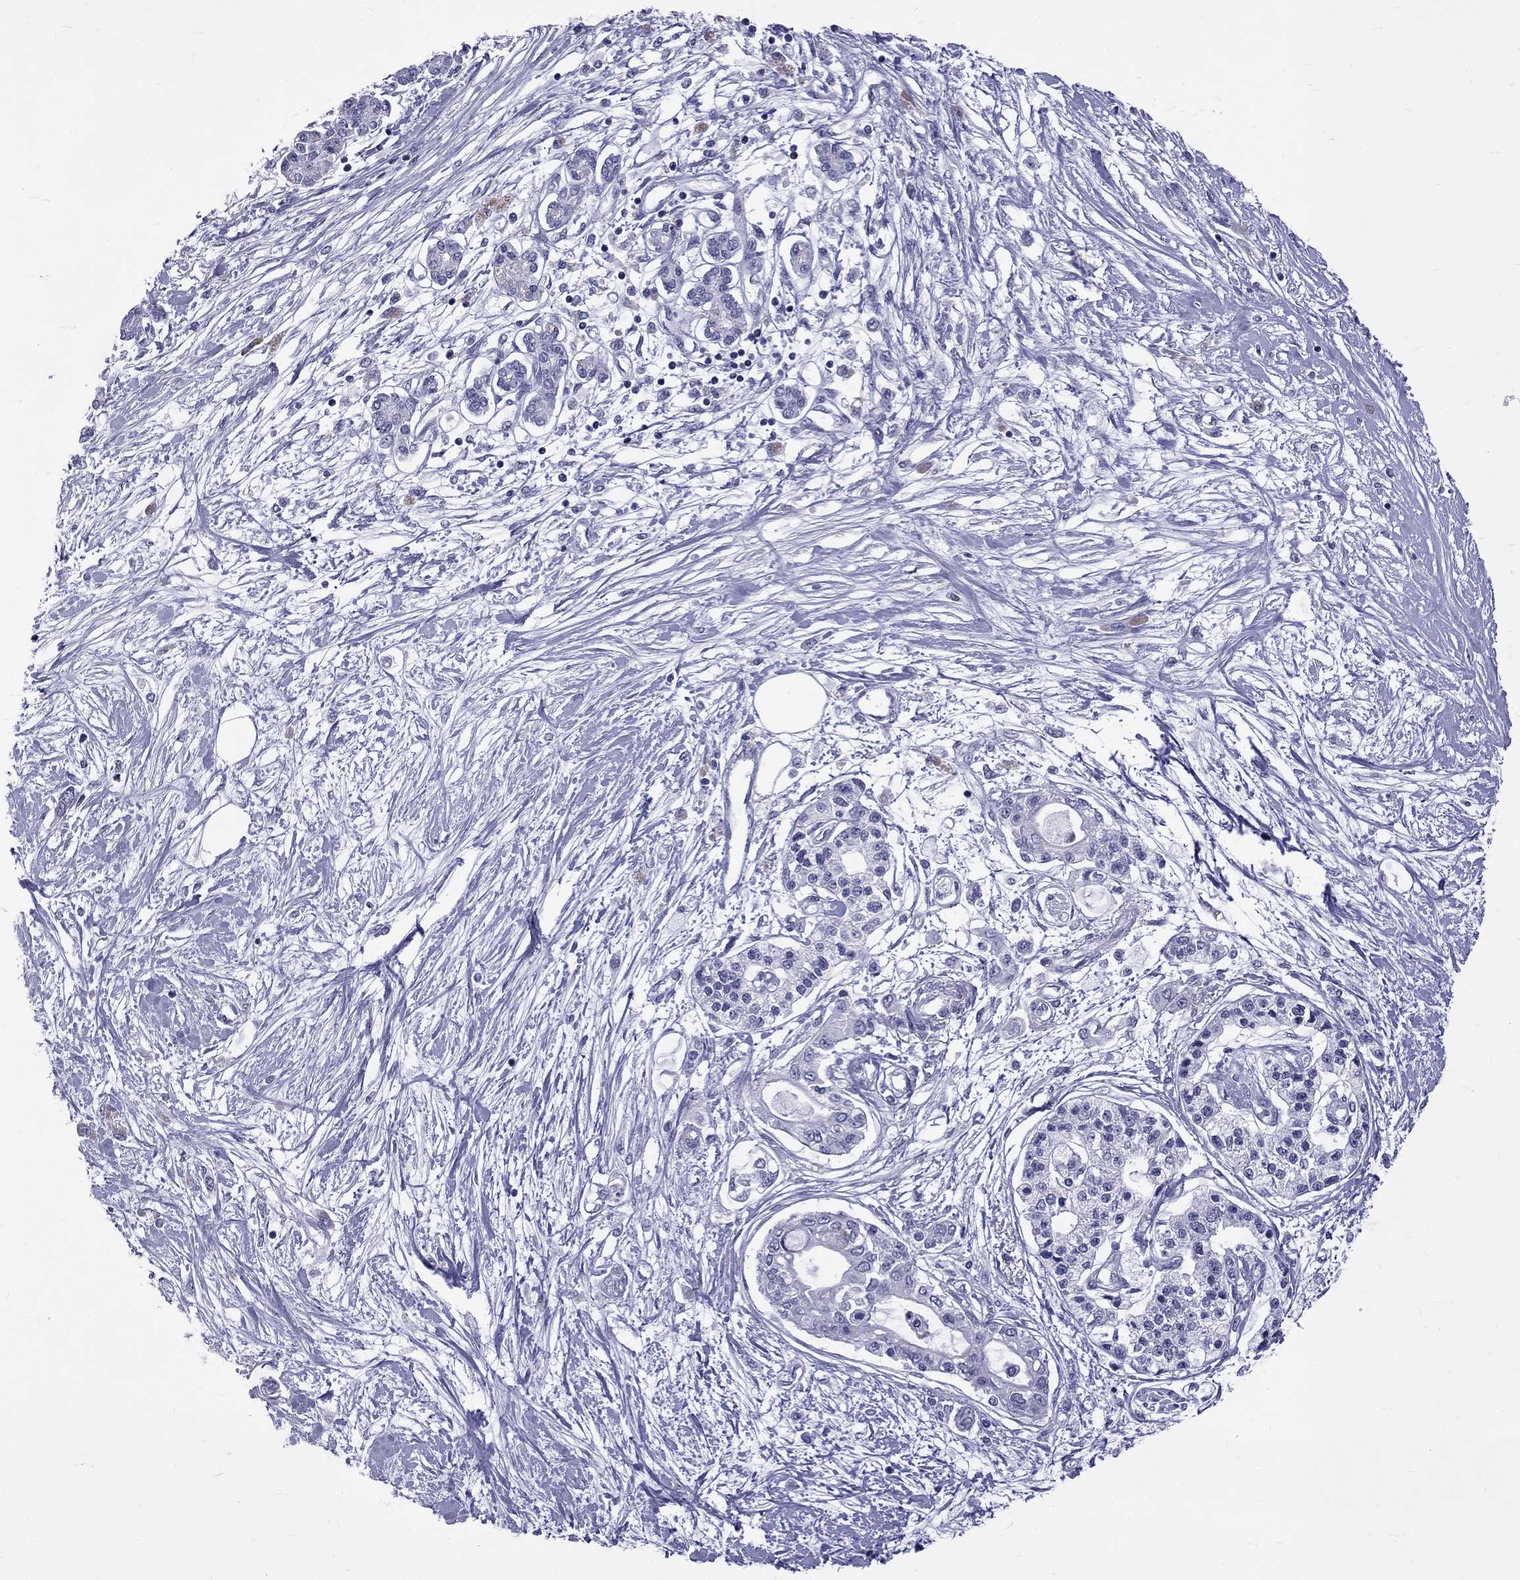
{"staining": {"intensity": "negative", "quantity": "none", "location": "none"}, "tissue": "pancreatic cancer", "cell_type": "Tumor cells", "image_type": "cancer", "snomed": [{"axis": "morphology", "description": "Adenocarcinoma, NOS"}, {"axis": "topography", "description": "Pancreas"}], "caption": "An immunohistochemistry (IHC) micrograph of pancreatic adenocarcinoma is shown. There is no staining in tumor cells of pancreatic adenocarcinoma.", "gene": "RTL9", "patient": {"sex": "female", "age": 77}}